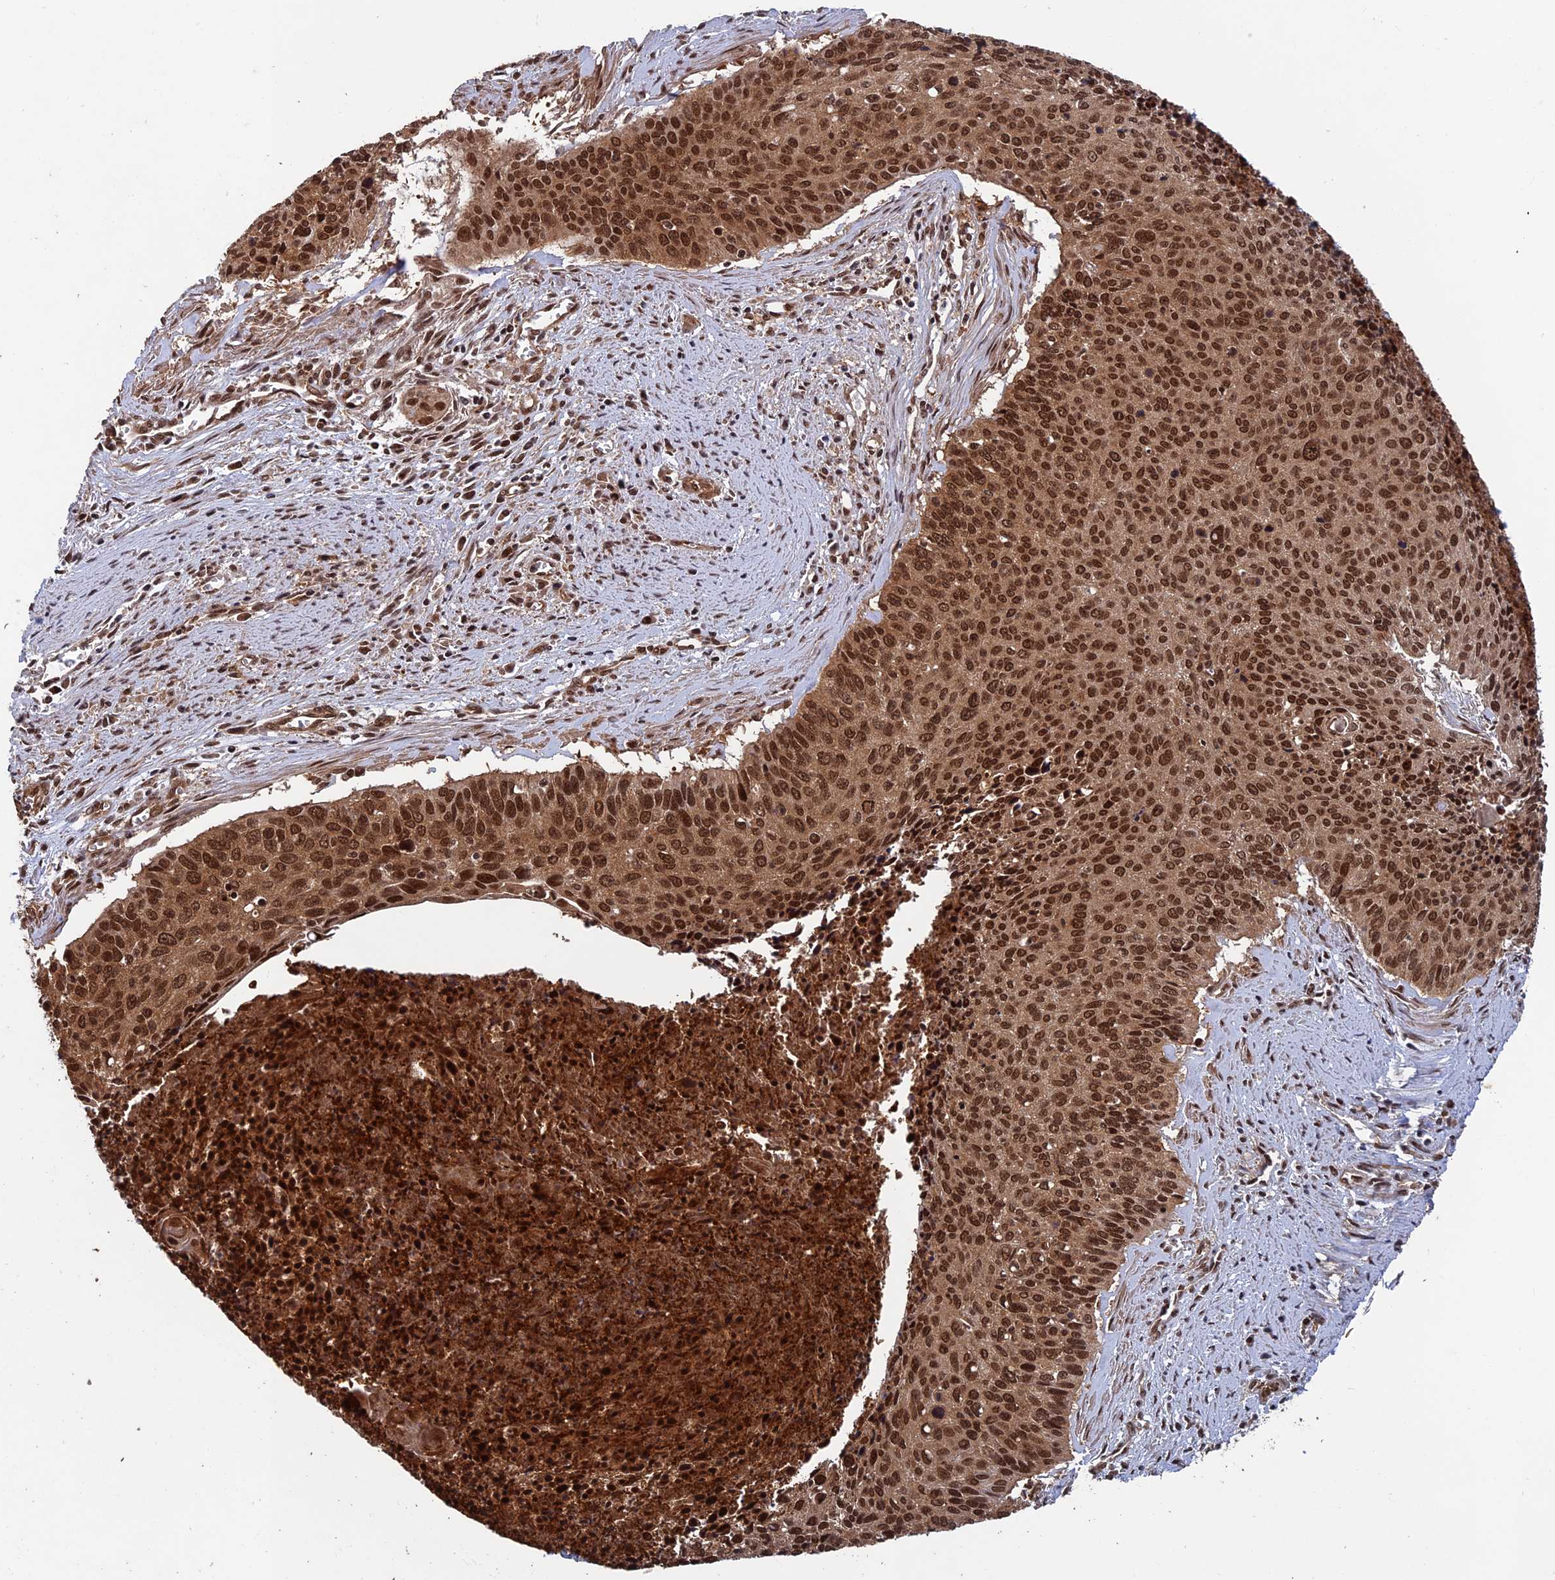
{"staining": {"intensity": "strong", "quantity": ">75%", "location": "nuclear"}, "tissue": "cervical cancer", "cell_type": "Tumor cells", "image_type": "cancer", "snomed": [{"axis": "morphology", "description": "Squamous cell carcinoma, NOS"}, {"axis": "topography", "description": "Cervix"}], "caption": "Cervical cancer (squamous cell carcinoma) stained with immunohistochemistry (IHC) exhibits strong nuclear positivity in about >75% of tumor cells.", "gene": "FAM53C", "patient": {"sex": "female", "age": 55}}